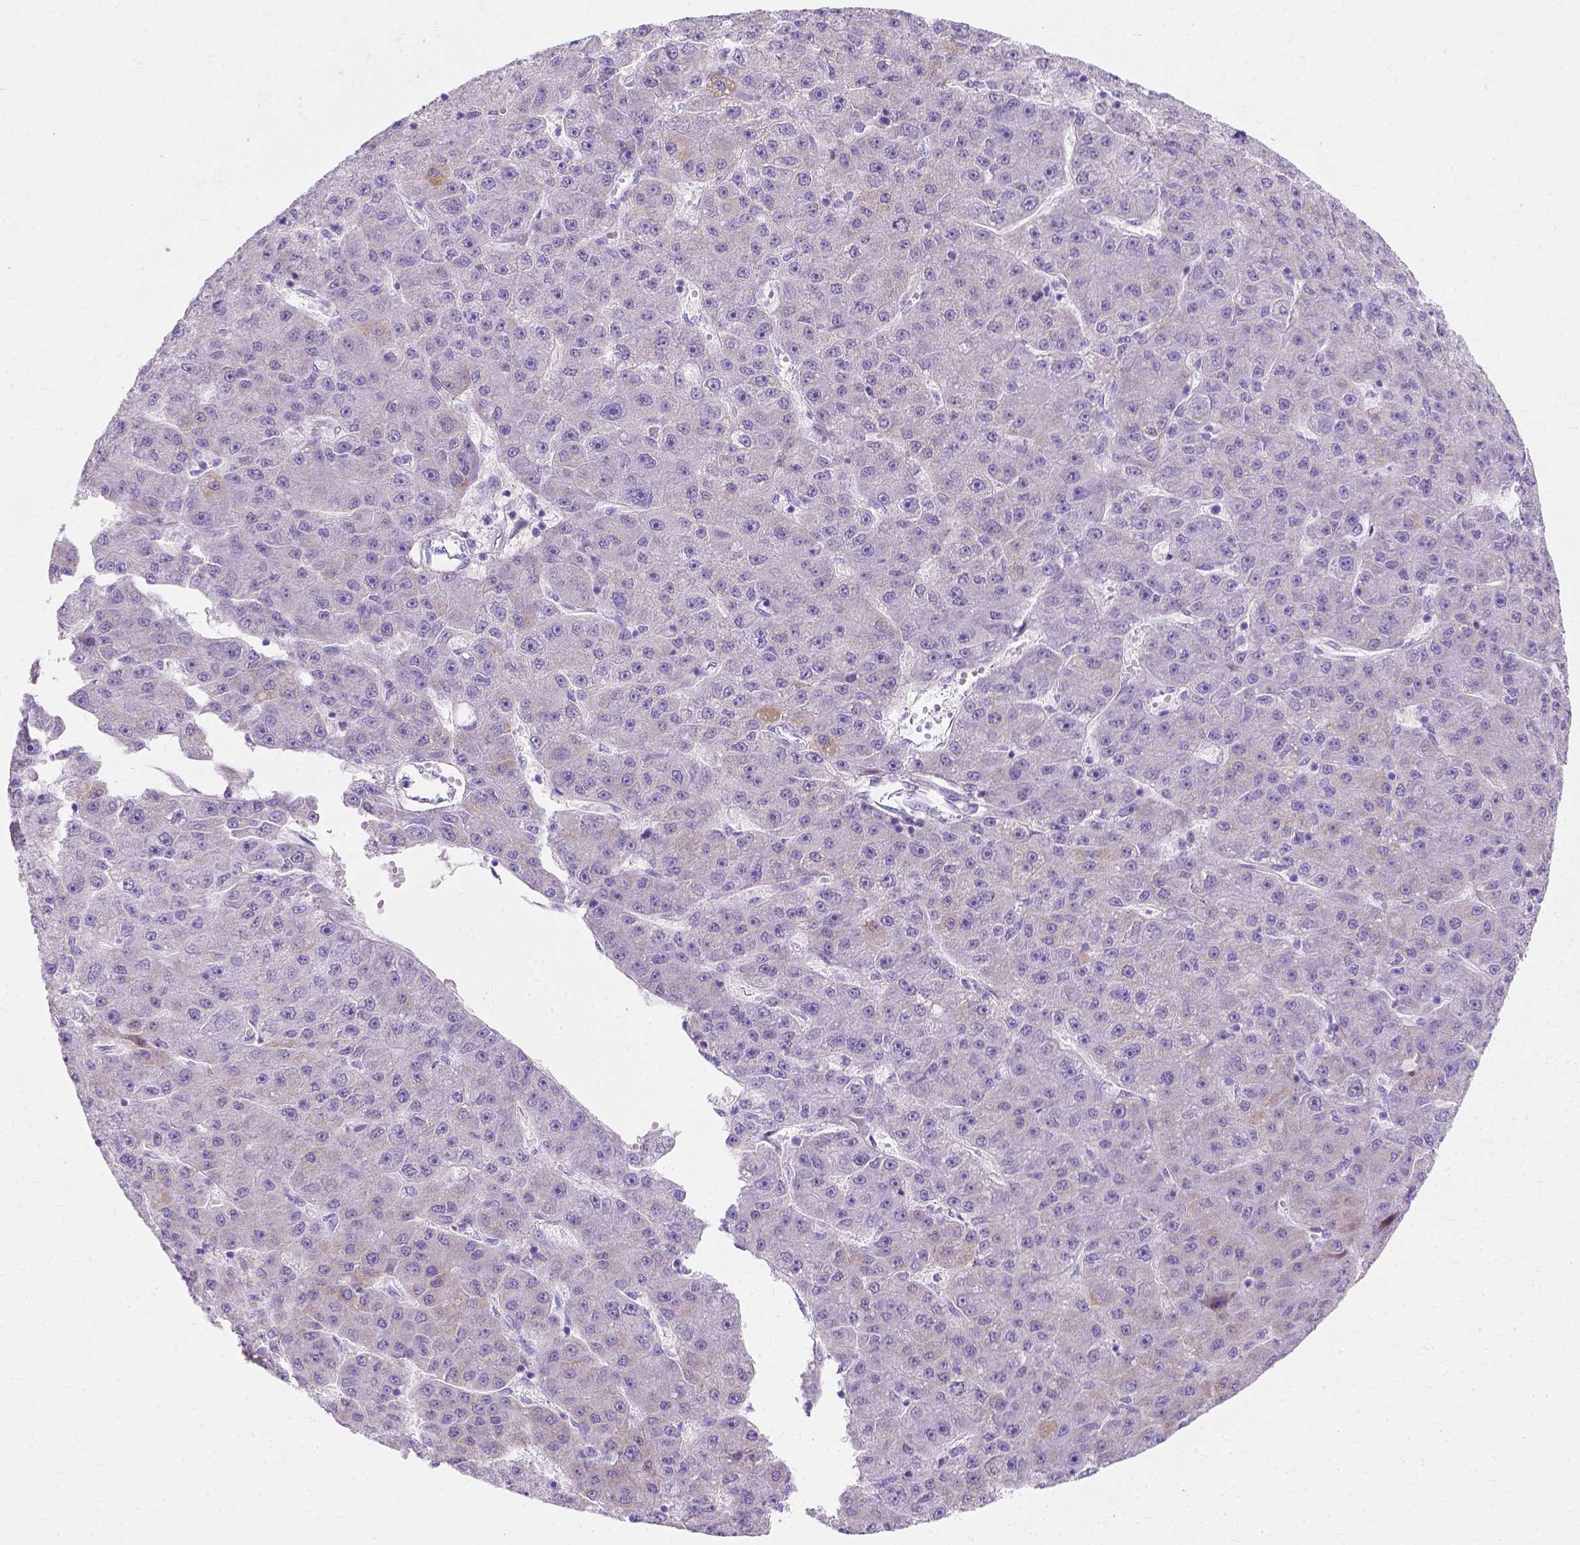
{"staining": {"intensity": "weak", "quantity": "<25%", "location": "cytoplasmic/membranous"}, "tissue": "liver cancer", "cell_type": "Tumor cells", "image_type": "cancer", "snomed": [{"axis": "morphology", "description": "Carcinoma, Hepatocellular, NOS"}, {"axis": "topography", "description": "Liver"}], "caption": "Photomicrograph shows no significant protein positivity in tumor cells of hepatocellular carcinoma (liver).", "gene": "MYH15", "patient": {"sex": "male", "age": 67}}